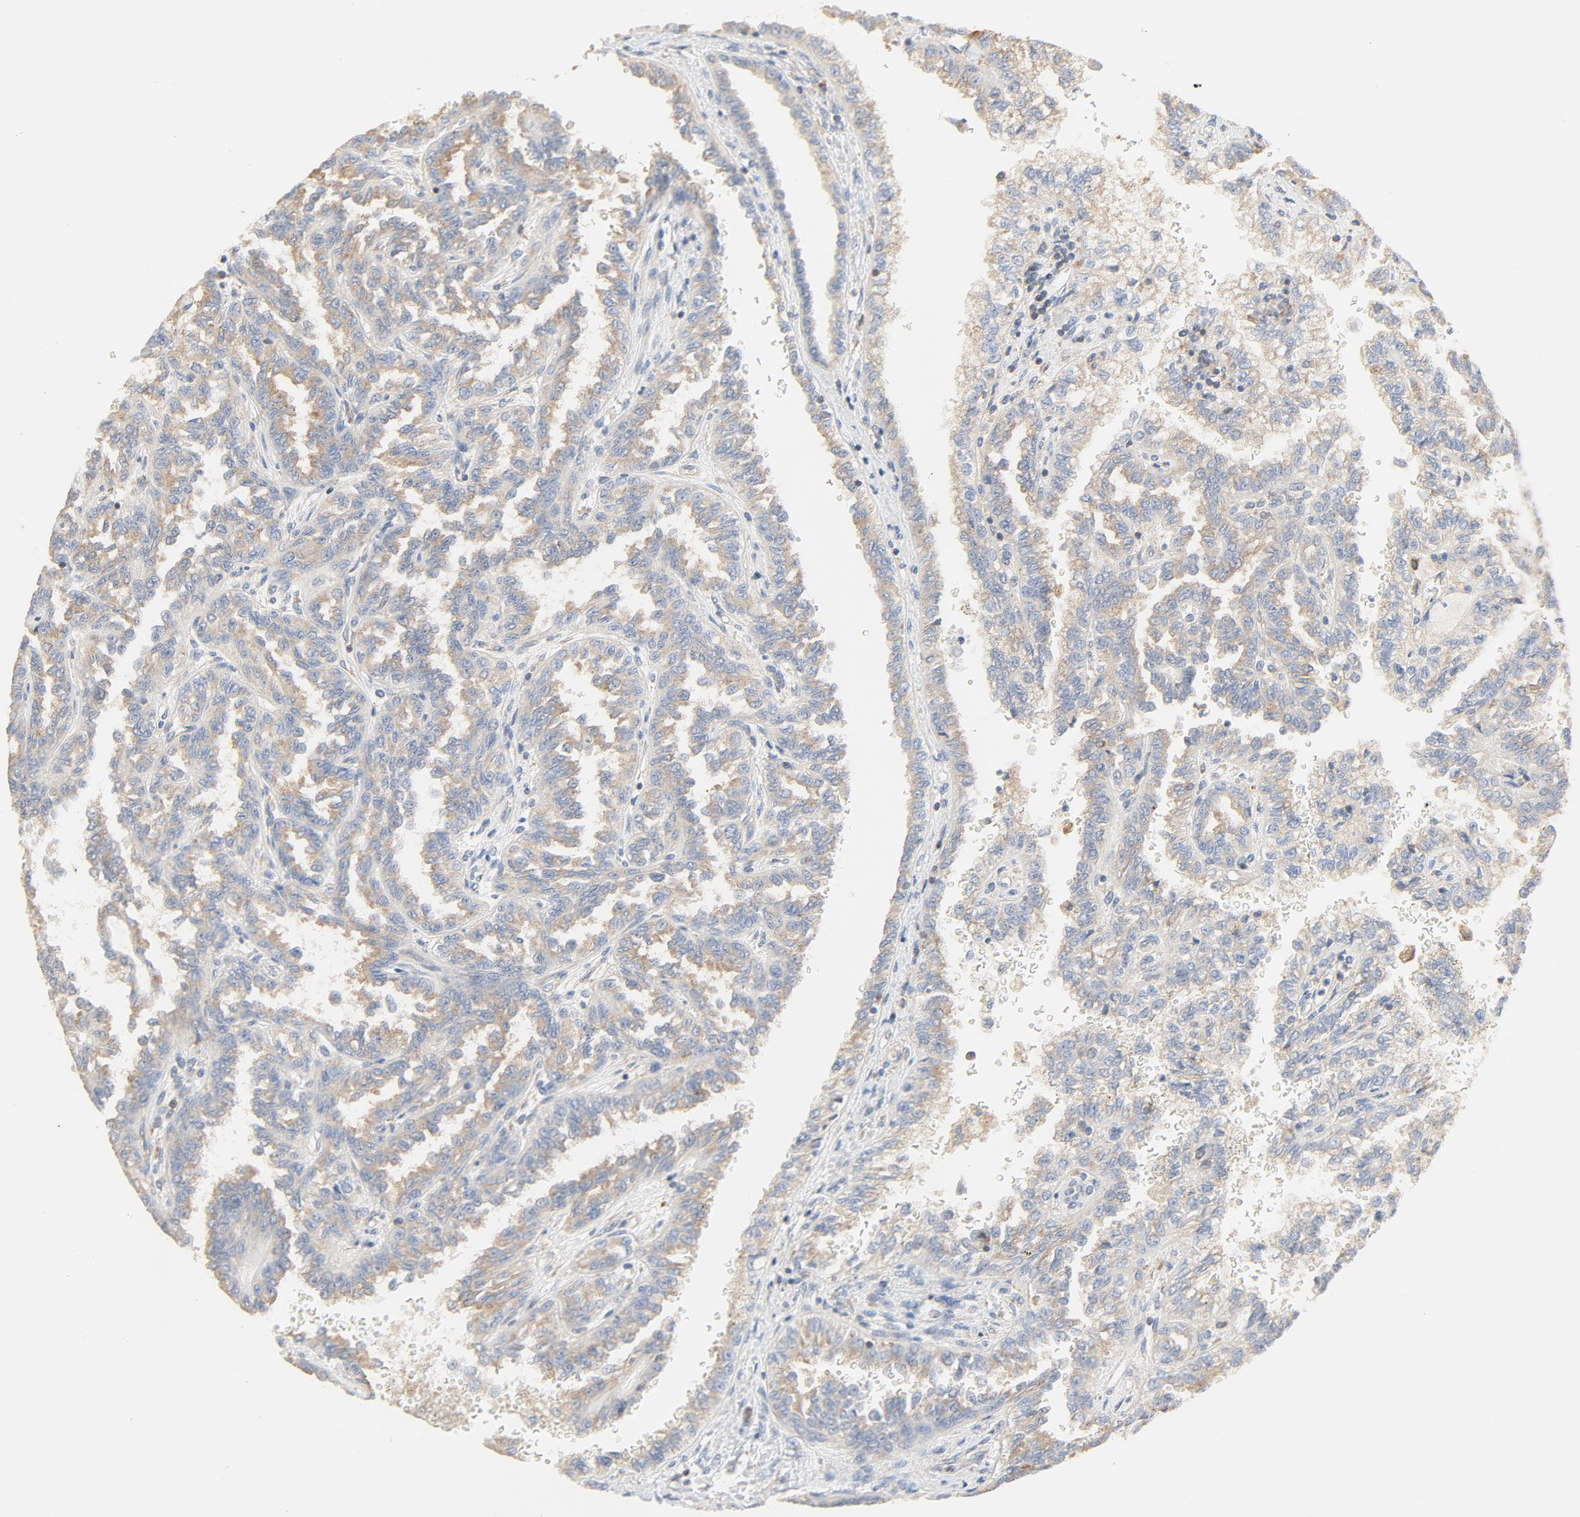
{"staining": {"intensity": "moderate", "quantity": ">75%", "location": "cytoplasmic/membranous"}, "tissue": "renal cancer", "cell_type": "Tumor cells", "image_type": "cancer", "snomed": [{"axis": "morphology", "description": "Inflammation, NOS"}, {"axis": "morphology", "description": "Adenocarcinoma, NOS"}, {"axis": "topography", "description": "Kidney"}], "caption": "Immunohistochemistry (DAB) staining of human renal adenocarcinoma demonstrates moderate cytoplasmic/membranous protein staining in approximately >75% of tumor cells.", "gene": "RPS6", "patient": {"sex": "male", "age": 68}}